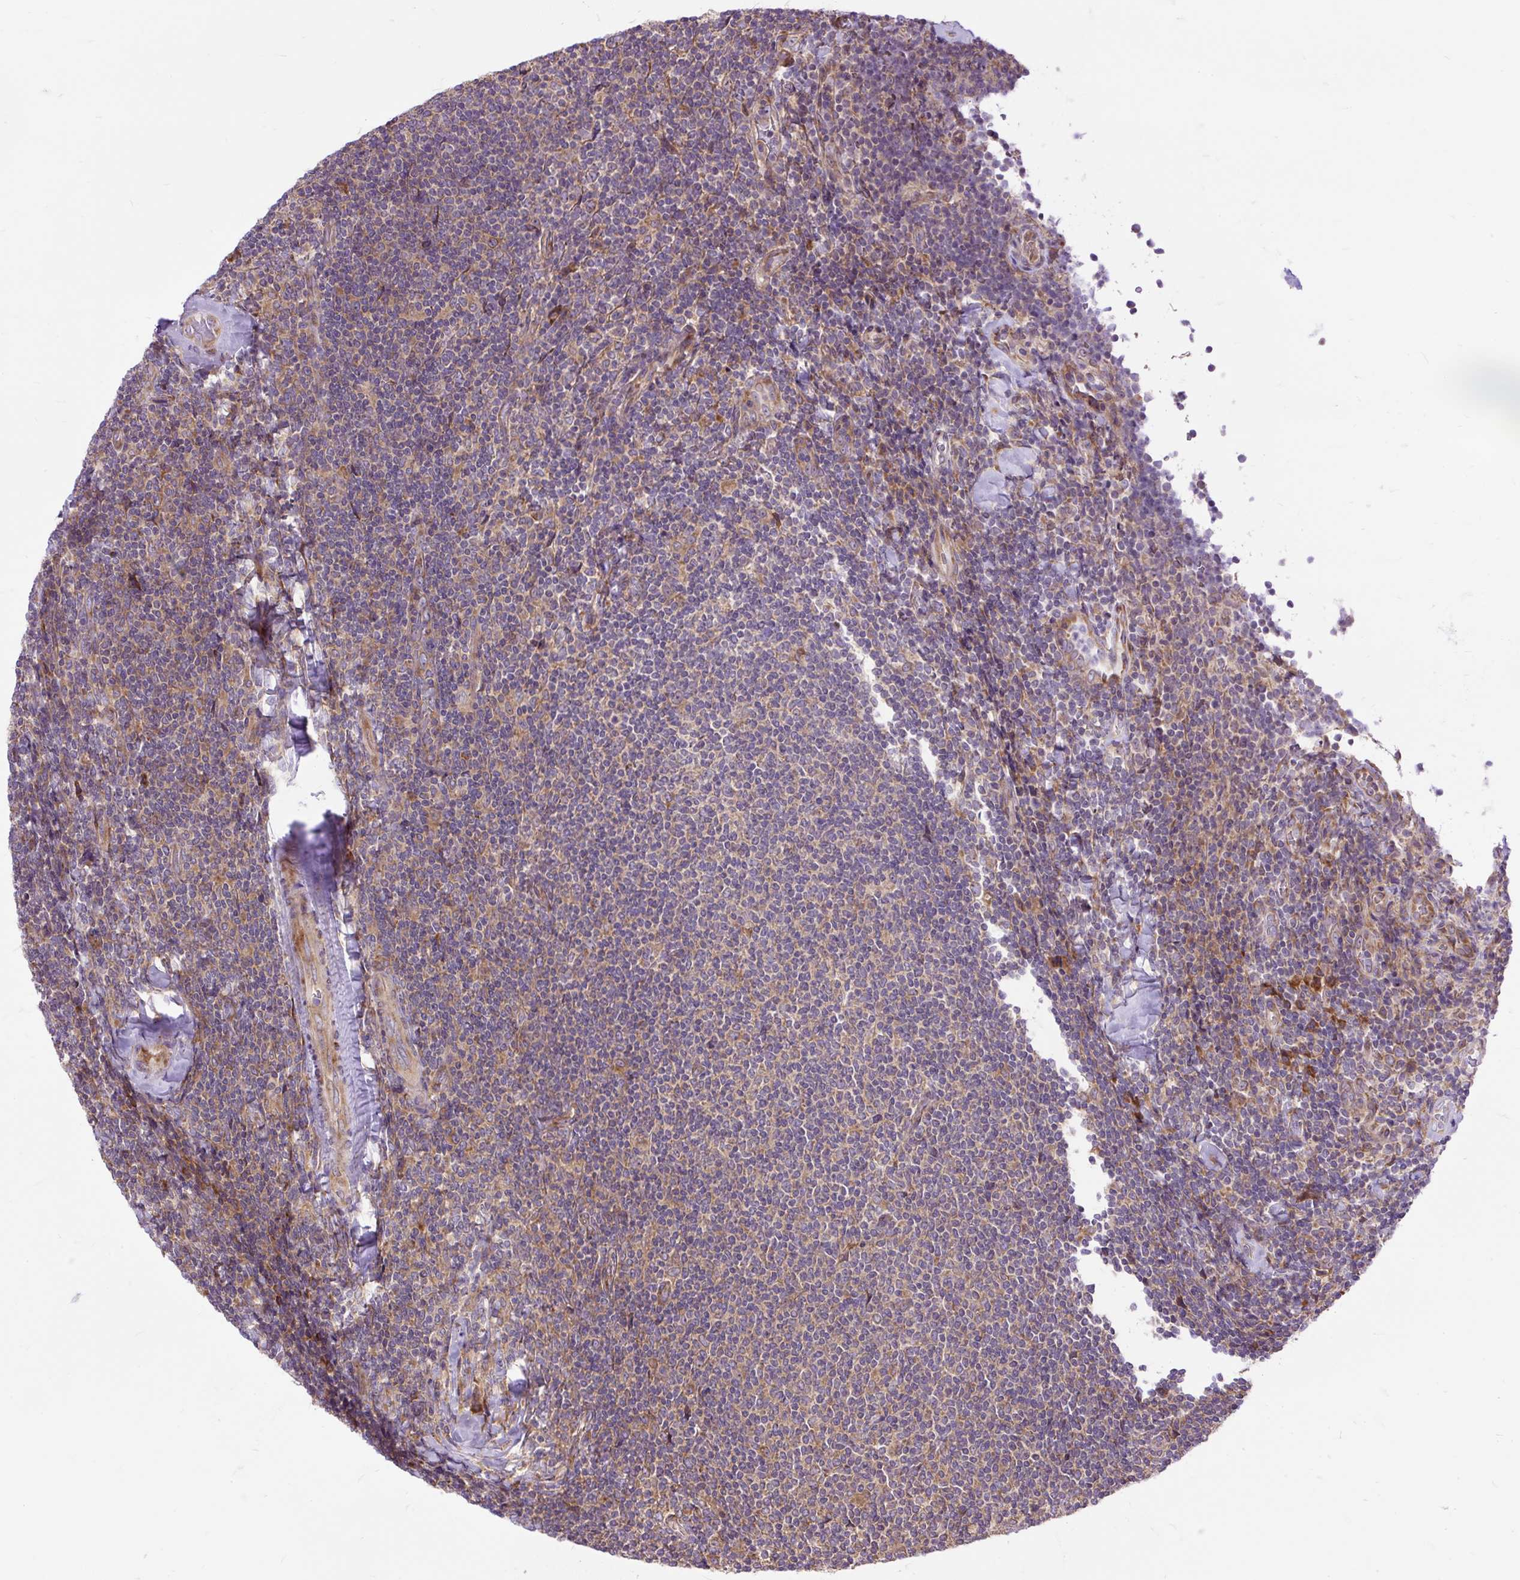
{"staining": {"intensity": "weak", "quantity": "25%-75%", "location": "cytoplasmic/membranous"}, "tissue": "lymphoma", "cell_type": "Tumor cells", "image_type": "cancer", "snomed": [{"axis": "morphology", "description": "Malignant lymphoma, non-Hodgkin's type, Low grade"}, {"axis": "topography", "description": "Lymph node"}], "caption": "Low-grade malignant lymphoma, non-Hodgkin's type stained with a brown dye demonstrates weak cytoplasmic/membranous positive expression in approximately 25%-75% of tumor cells.", "gene": "RPS5", "patient": {"sex": "male", "age": 52}}